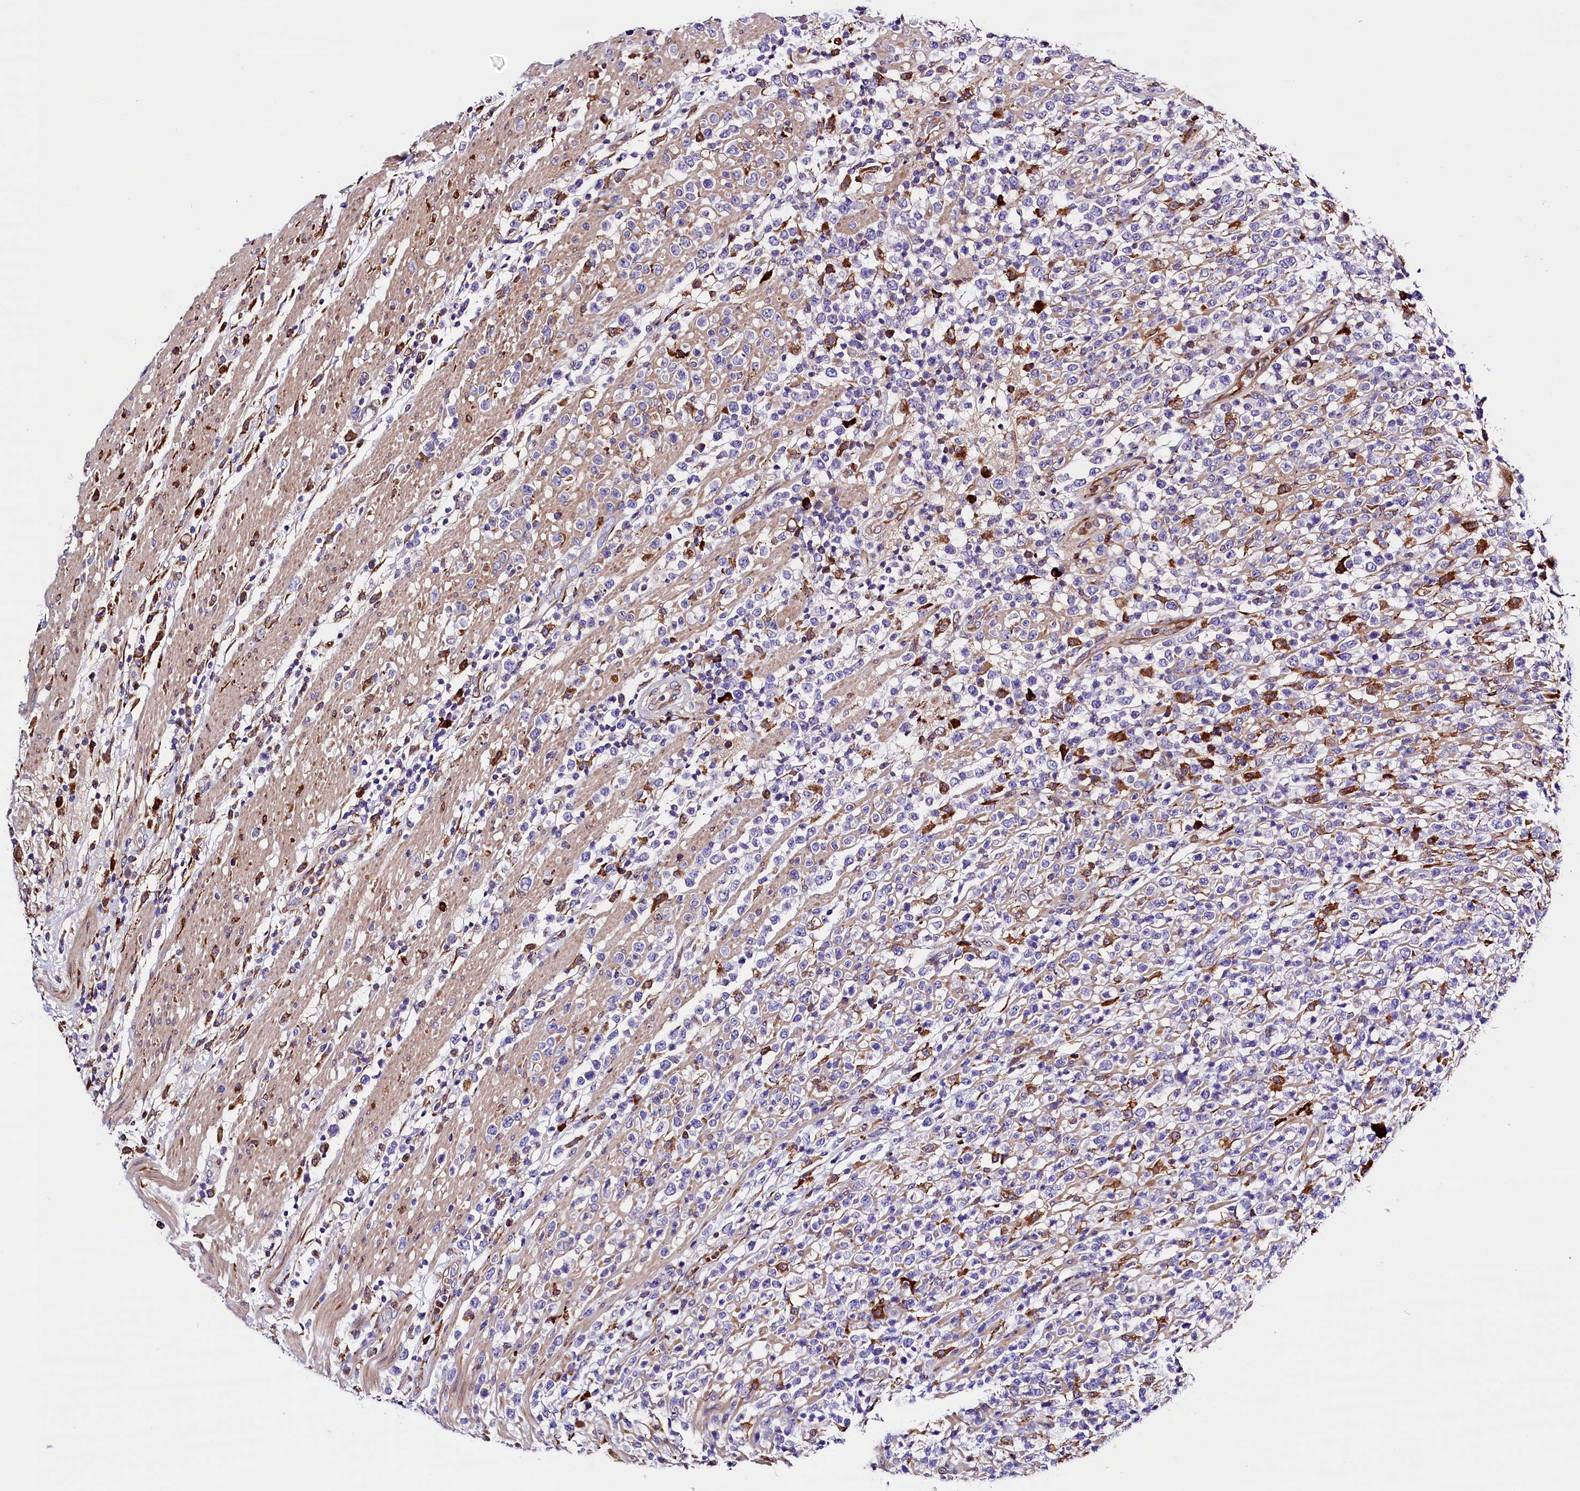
{"staining": {"intensity": "negative", "quantity": "none", "location": "none"}, "tissue": "lymphoma", "cell_type": "Tumor cells", "image_type": "cancer", "snomed": [{"axis": "morphology", "description": "Malignant lymphoma, non-Hodgkin's type, High grade"}, {"axis": "topography", "description": "Colon"}], "caption": "There is no significant positivity in tumor cells of lymphoma.", "gene": "CMTR2", "patient": {"sex": "female", "age": 53}}